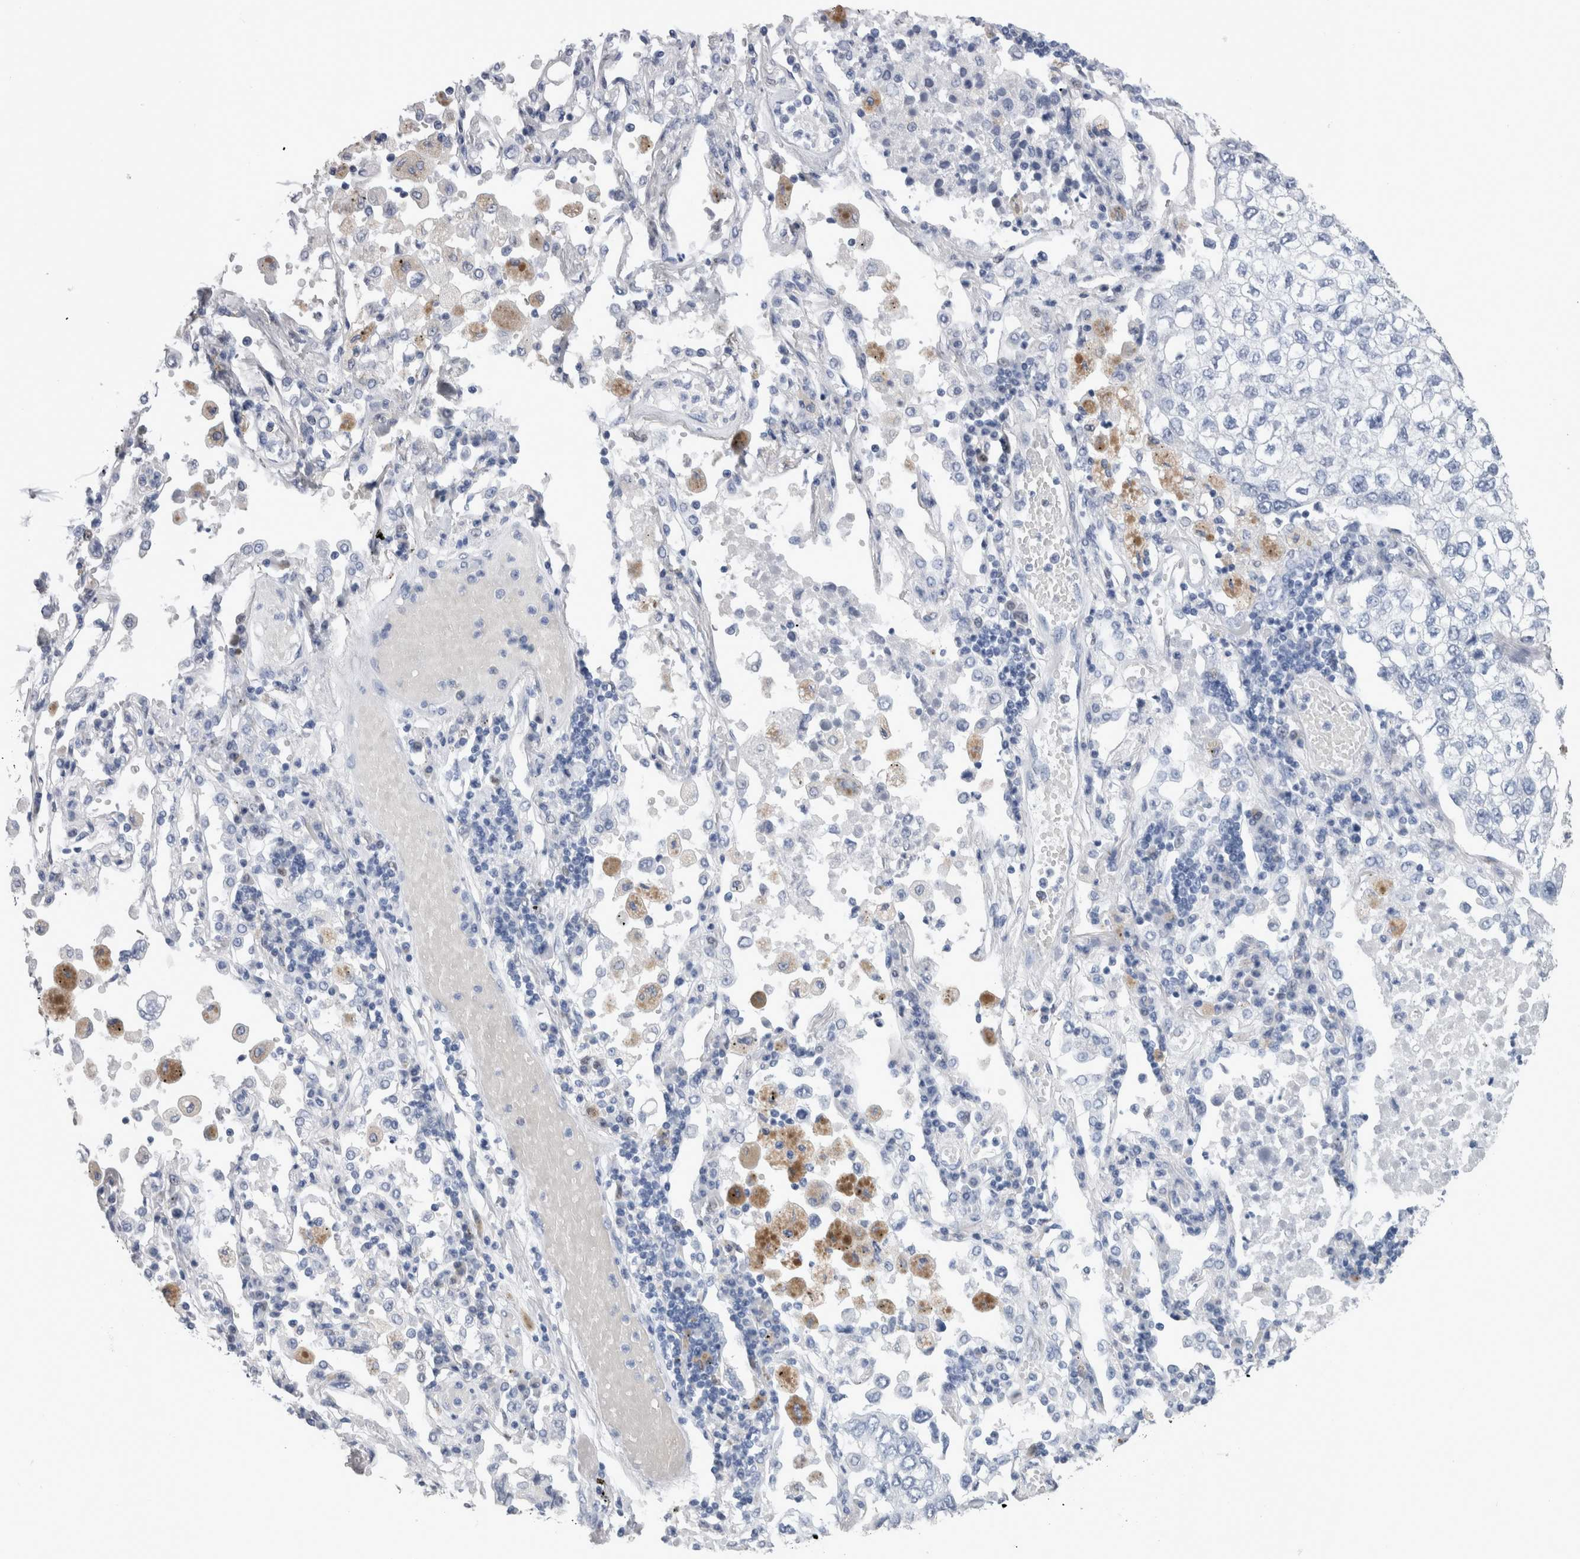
{"staining": {"intensity": "negative", "quantity": "none", "location": "none"}, "tissue": "lung cancer", "cell_type": "Tumor cells", "image_type": "cancer", "snomed": [{"axis": "morphology", "description": "Adenocarcinoma, NOS"}, {"axis": "topography", "description": "Lung"}], "caption": "Lung cancer (adenocarcinoma) was stained to show a protein in brown. There is no significant positivity in tumor cells.", "gene": "CA8", "patient": {"sex": "male", "age": 63}}